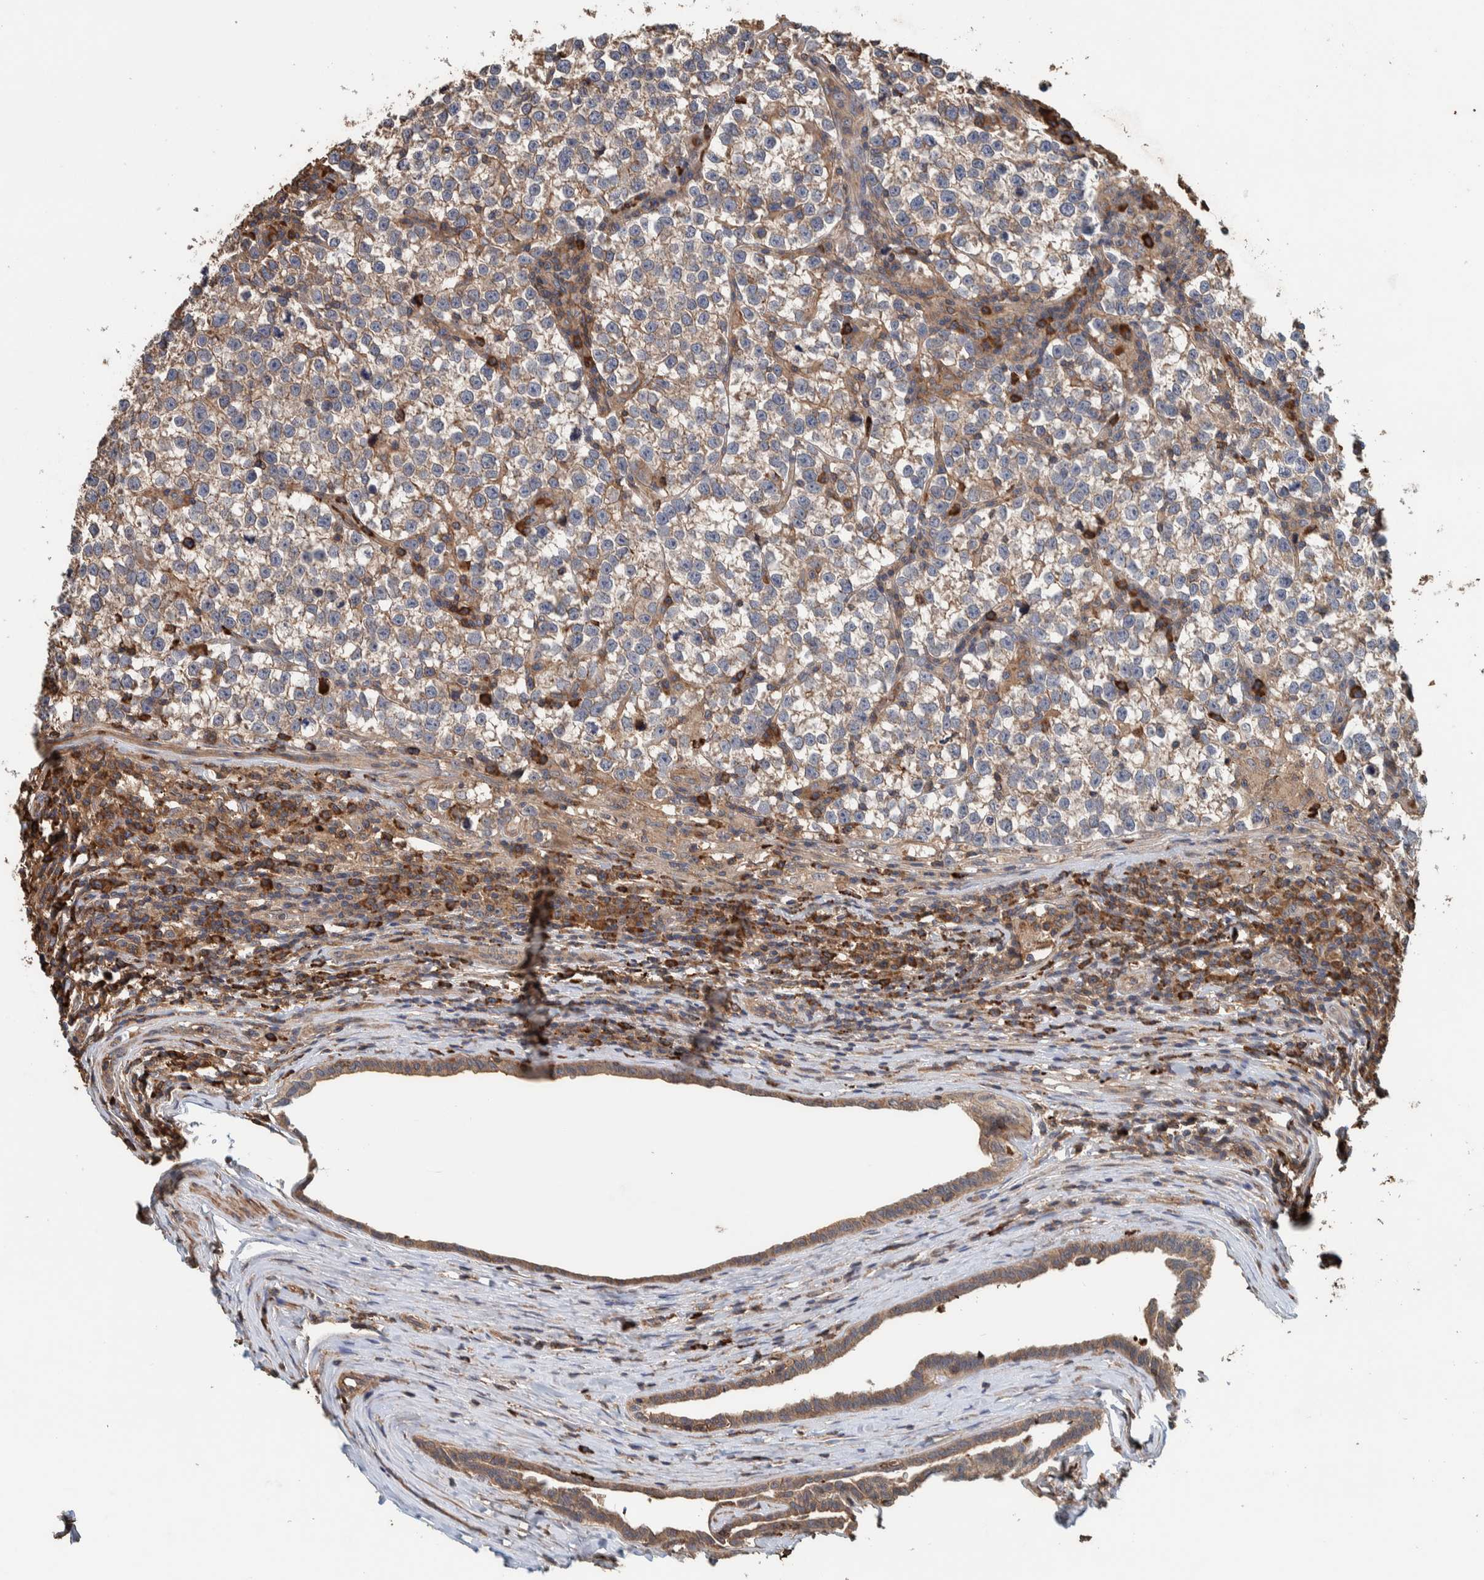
{"staining": {"intensity": "weak", "quantity": ">75%", "location": "cytoplasmic/membranous"}, "tissue": "testis cancer", "cell_type": "Tumor cells", "image_type": "cancer", "snomed": [{"axis": "morphology", "description": "Normal tissue, NOS"}, {"axis": "morphology", "description": "Seminoma, NOS"}, {"axis": "topography", "description": "Testis"}], "caption": "A micrograph showing weak cytoplasmic/membranous staining in approximately >75% of tumor cells in testis seminoma, as visualized by brown immunohistochemical staining.", "gene": "PLA2G3", "patient": {"sex": "male", "age": 43}}